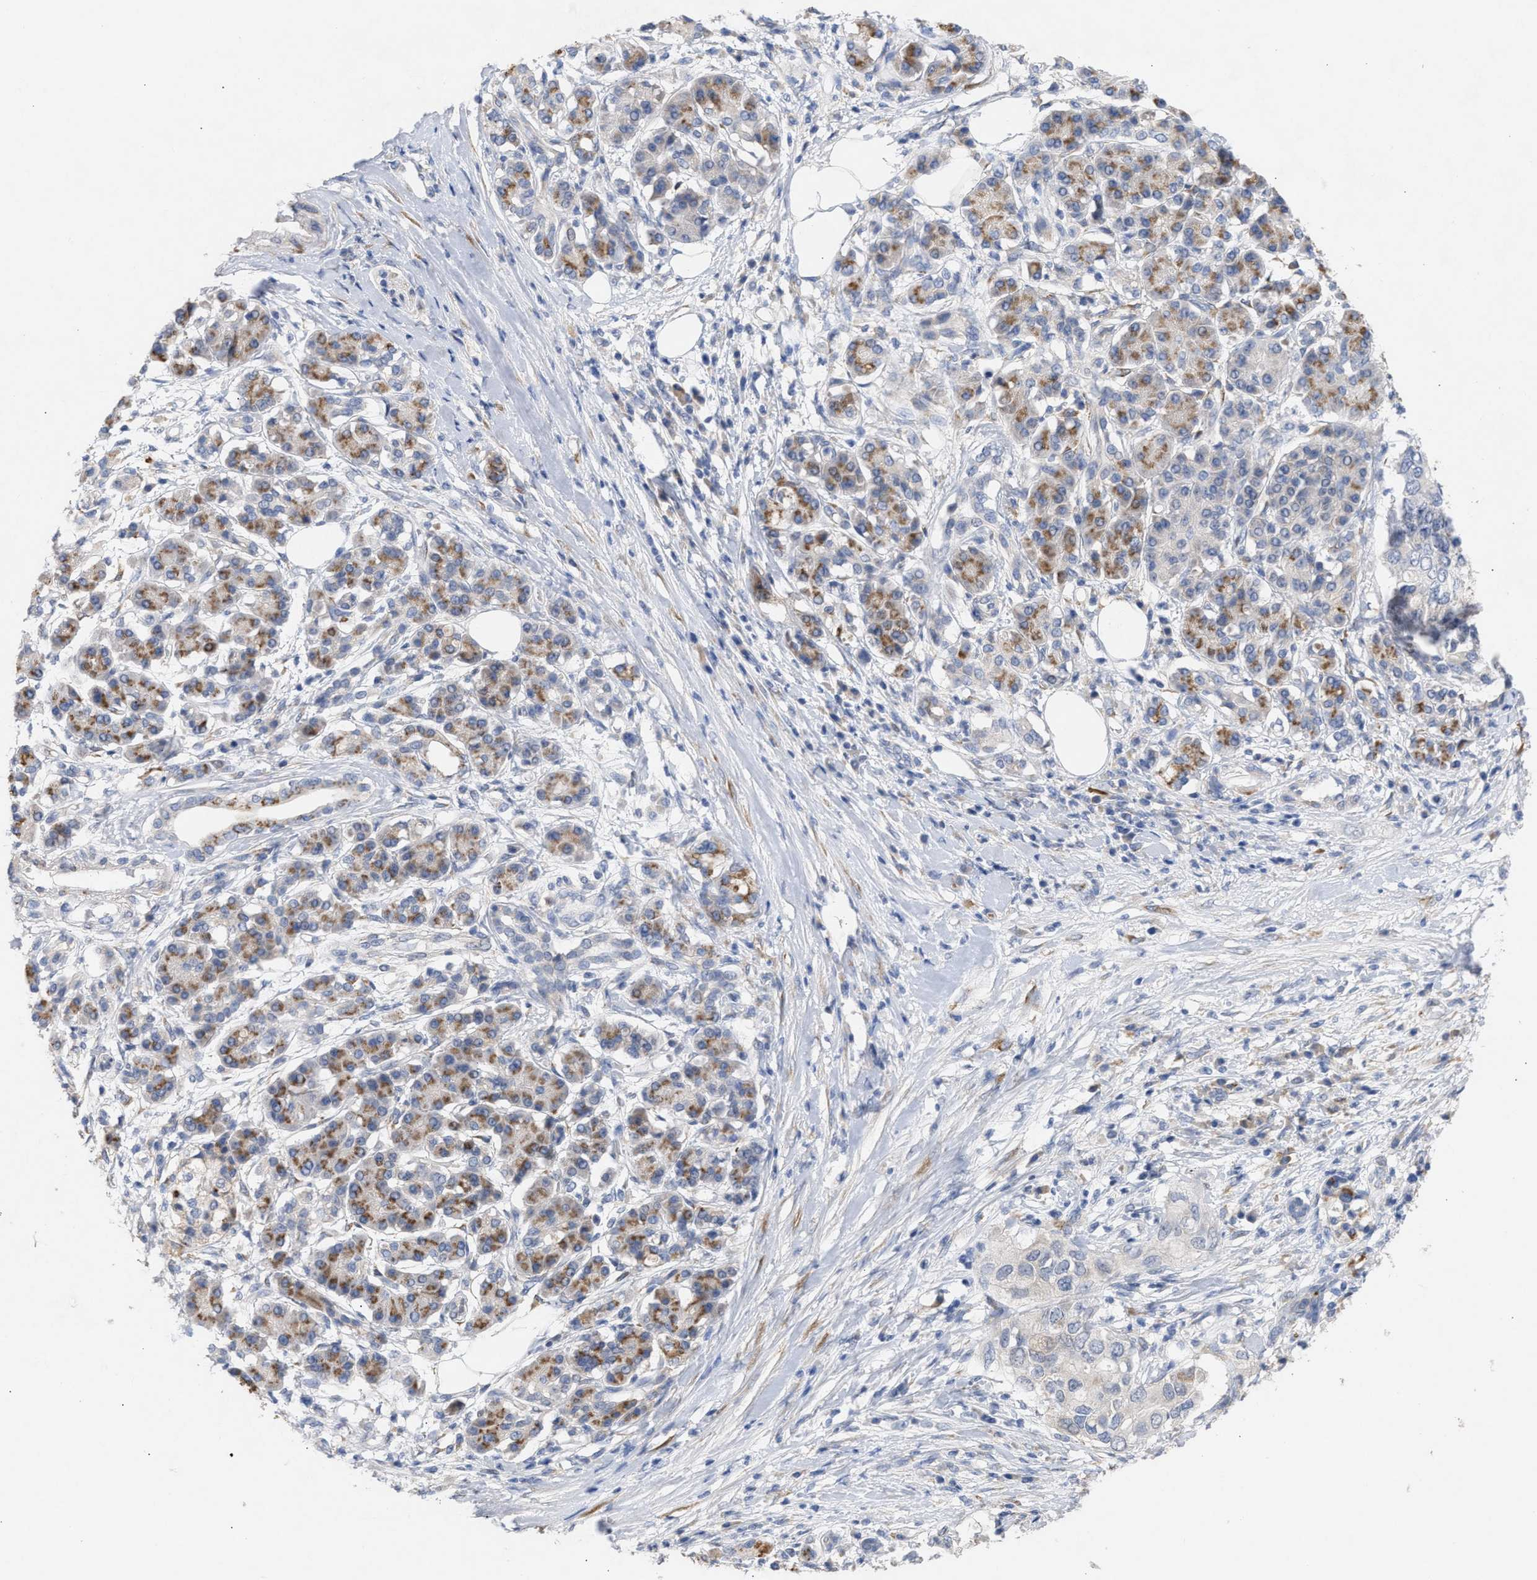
{"staining": {"intensity": "weak", "quantity": "<25%", "location": "cytoplasmic/membranous"}, "tissue": "pancreatic cancer", "cell_type": "Tumor cells", "image_type": "cancer", "snomed": [{"axis": "morphology", "description": "Adenocarcinoma, NOS"}, {"axis": "topography", "description": "Pancreas"}], "caption": "Tumor cells are negative for protein expression in human pancreatic cancer (adenocarcinoma).", "gene": "SELENOM", "patient": {"sex": "female", "age": 56}}